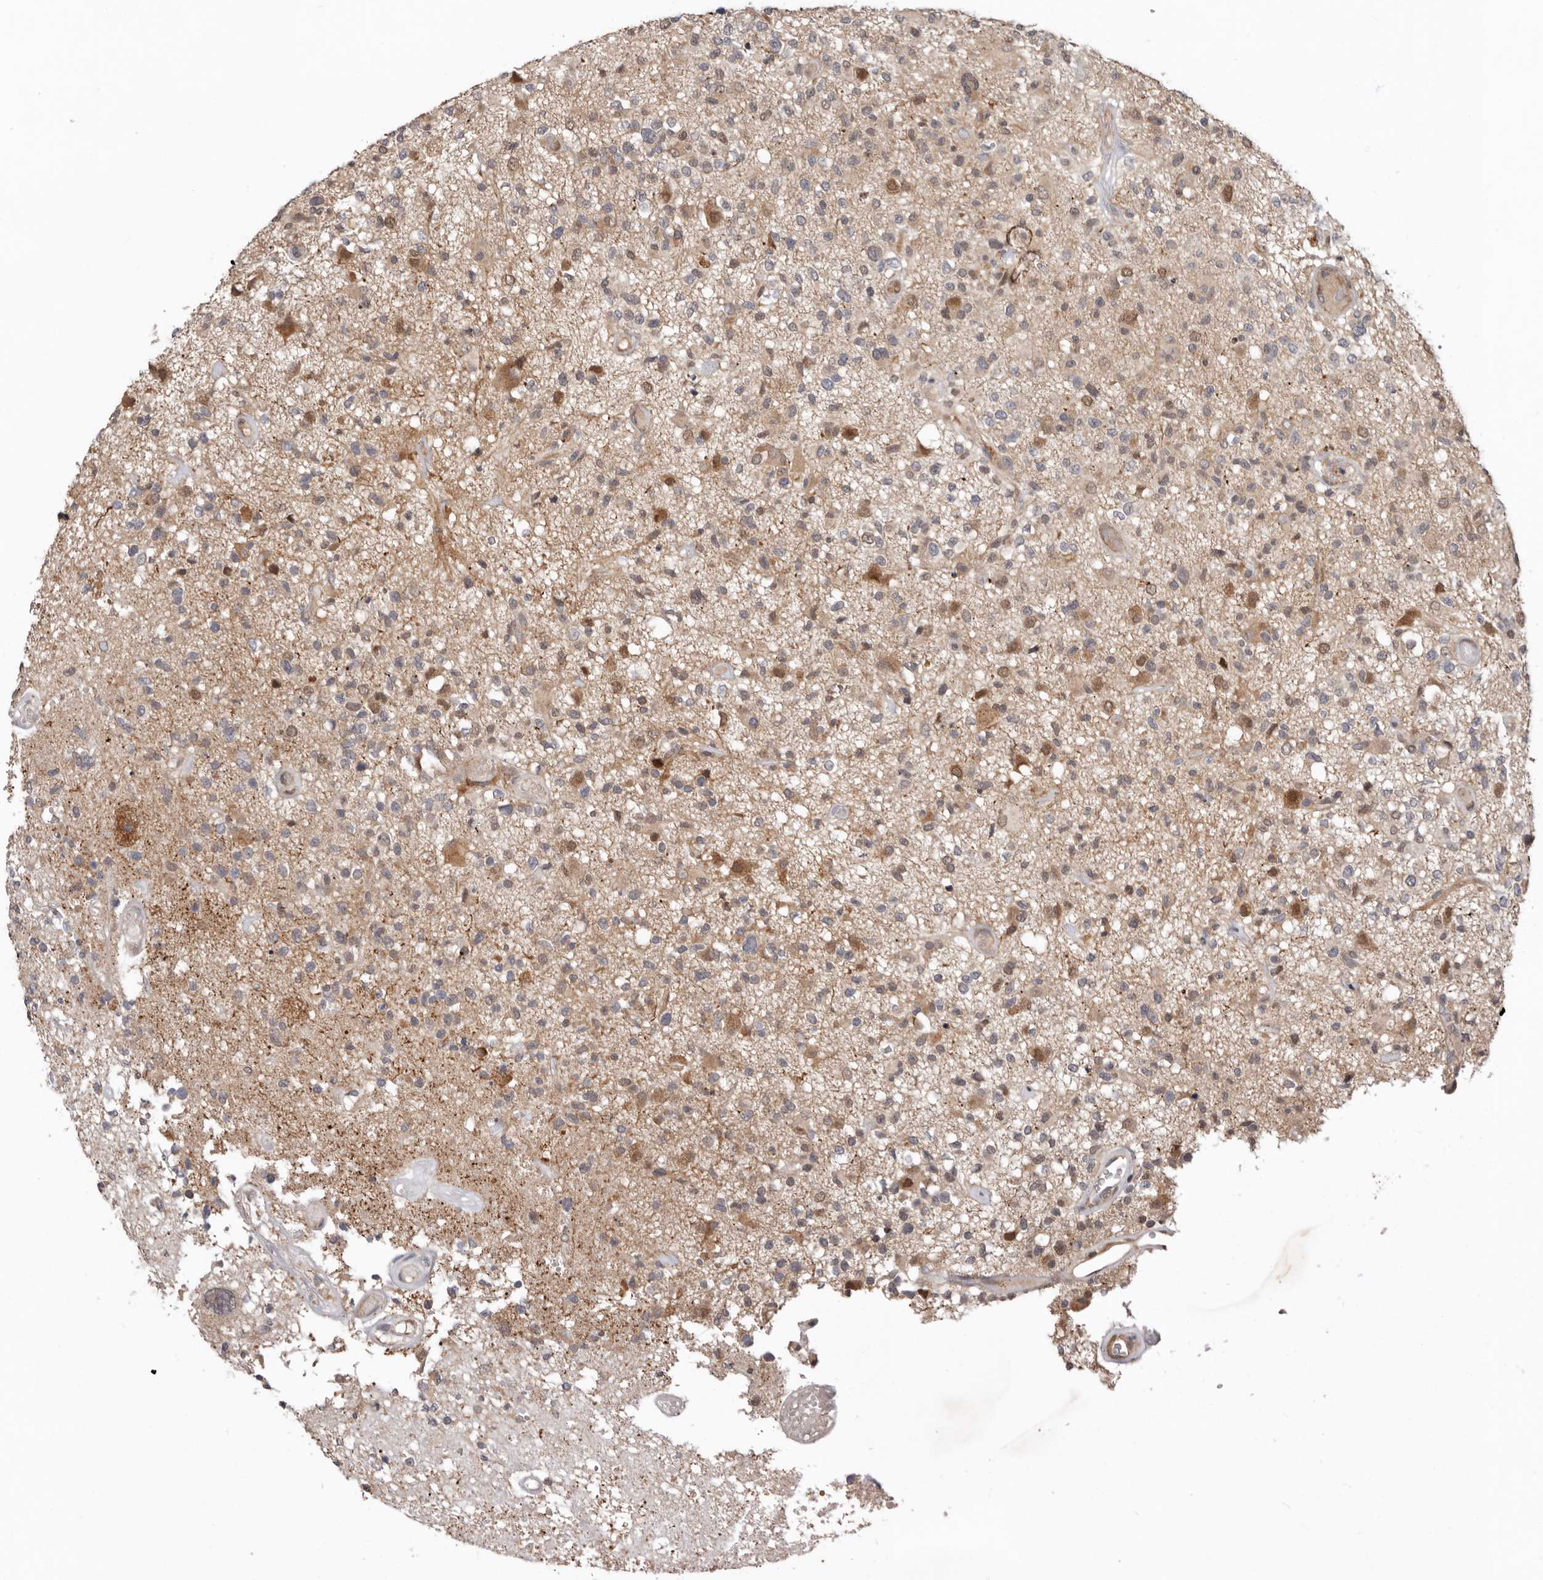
{"staining": {"intensity": "moderate", "quantity": "<25%", "location": "cytoplasmic/membranous"}, "tissue": "glioma", "cell_type": "Tumor cells", "image_type": "cancer", "snomed": [{"axis": "morphology", "description": "Glioma, malignant, High grade"}, {"axis": "morphology", "description": "Glioblastoma, NOS"}, {"axis": "topography", "description": "Brain"}], "caption": "Approximately <25% of tumor cells in glioma reveal moderate cytoplasmic/membranous protein positivity as visualized by brown immunohistochemical staining.", "gene": "CHML", "patient": {"sex": "male", "age": 60}}